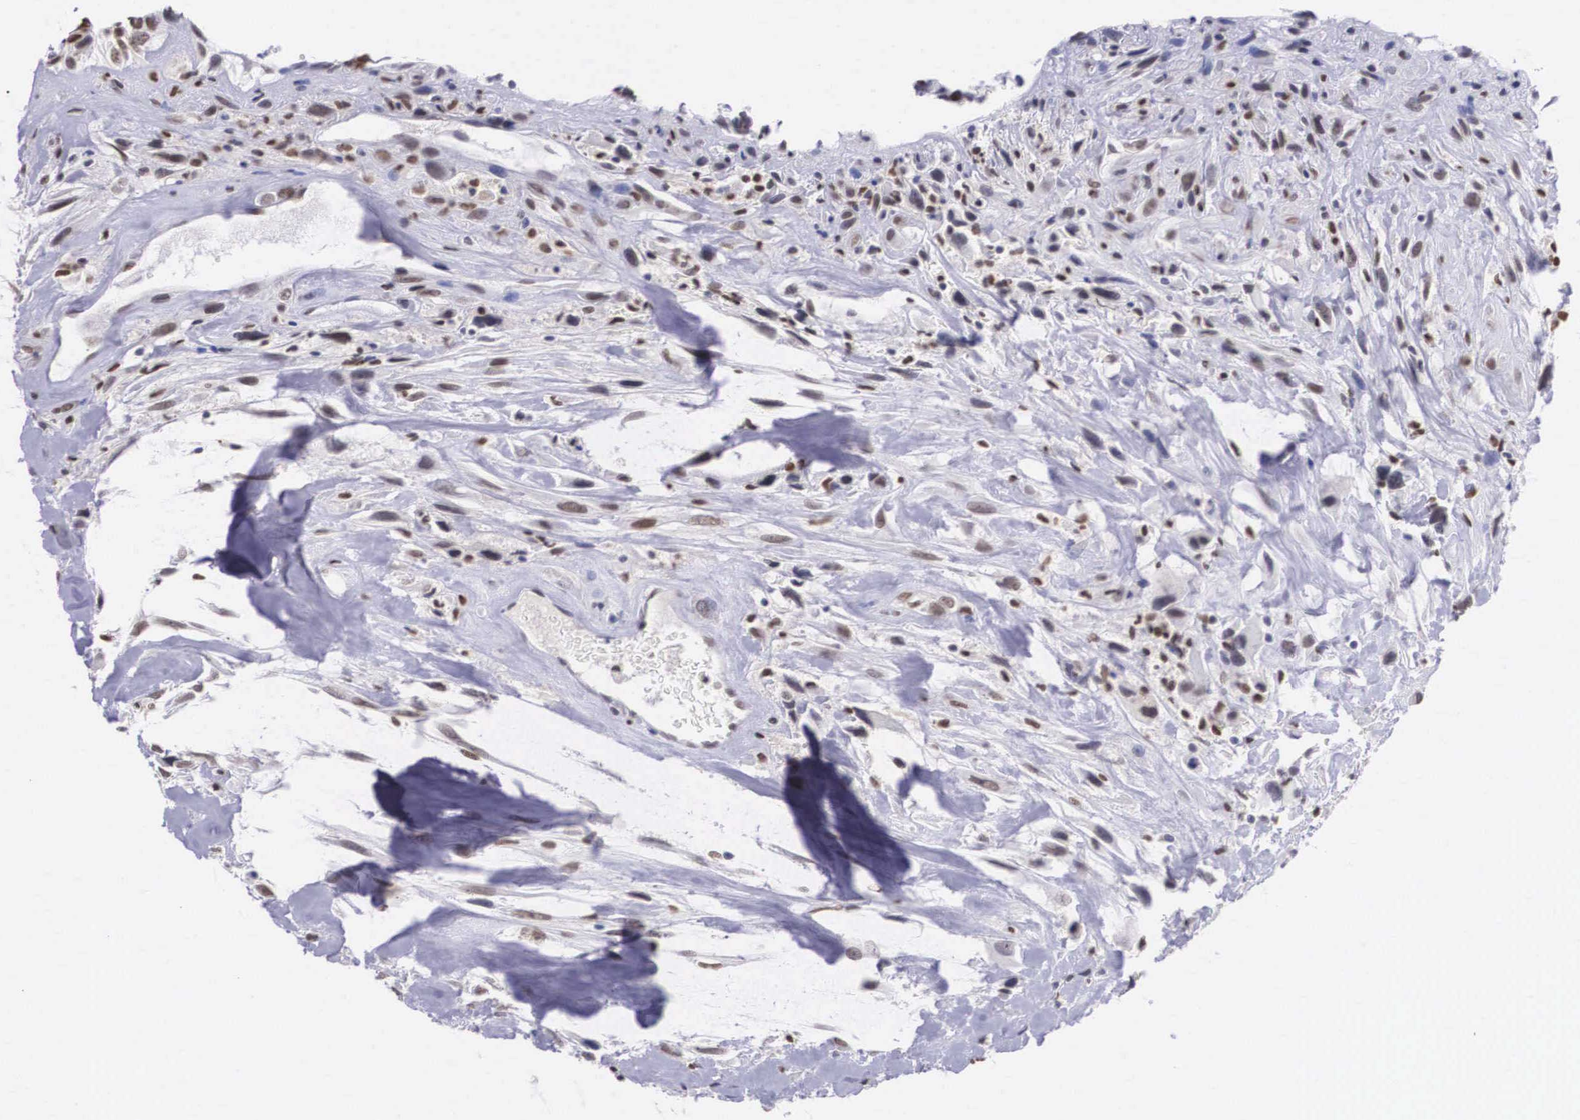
{"staining": {"intensity": "strong", "quantity": ">75%", "location": "nuclear"}, "tissue": "breast cancer", "cell_type": "Tumor cells", "image_type": "cancer", "snomed": [{"axis": "morphology", "description": "Neoplasm, malignant, NOS"}, {"axis": "topography", "description": "Breast"}], "caption": "A high-resolution micrograph shows IHC staining of breast neoplasm (malignant), which exhibits strong nuclear positivity in about >75% of tumor cells.", "gene": "ETV6", "patient": {"sex": "female", "age": 50}}